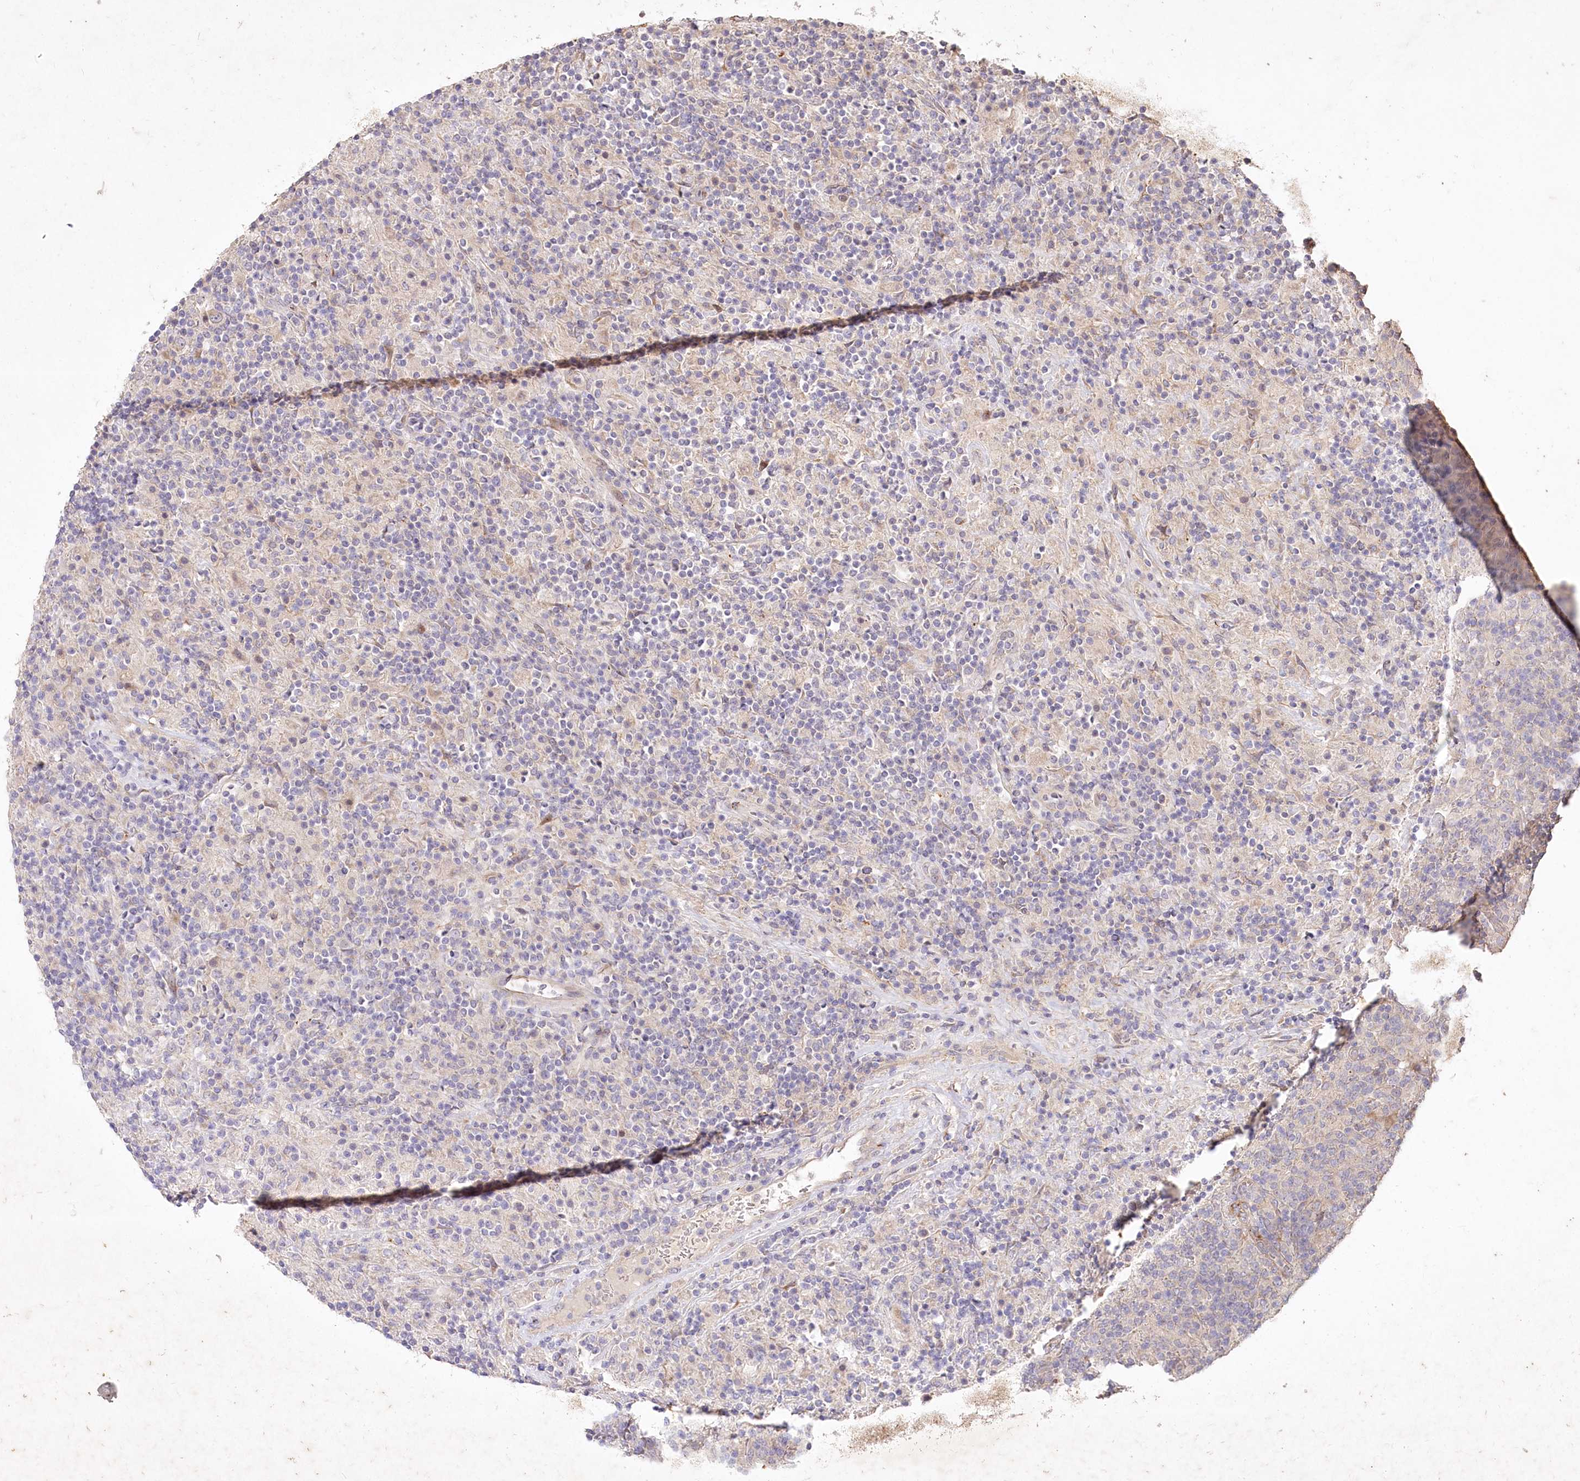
{"staining": {"intensity": "negative", "quantity": "none", "location": "none"}, "tissue": "lymphoma", "cell_type": "Tumor cells", "image_type": "cancer", "snomed": [{"axis": "morphology", "description": "Hodgkin's disease, NOS"}, {"axis": "topography", "description": "Lymph node"}], "caption": "The immunohistochemistry (IHC) micrograph has no significant positivity in tumor cells of lymphoma tissue. (Stains: DAB (3,3'-diaminobenzidine) IHC with hematoxylin counter stain, Microscopy: brightfield microscopy at high magnification).", "gene": "IRAK1BP1", "patient": {"sex": "male", "age": 70}}